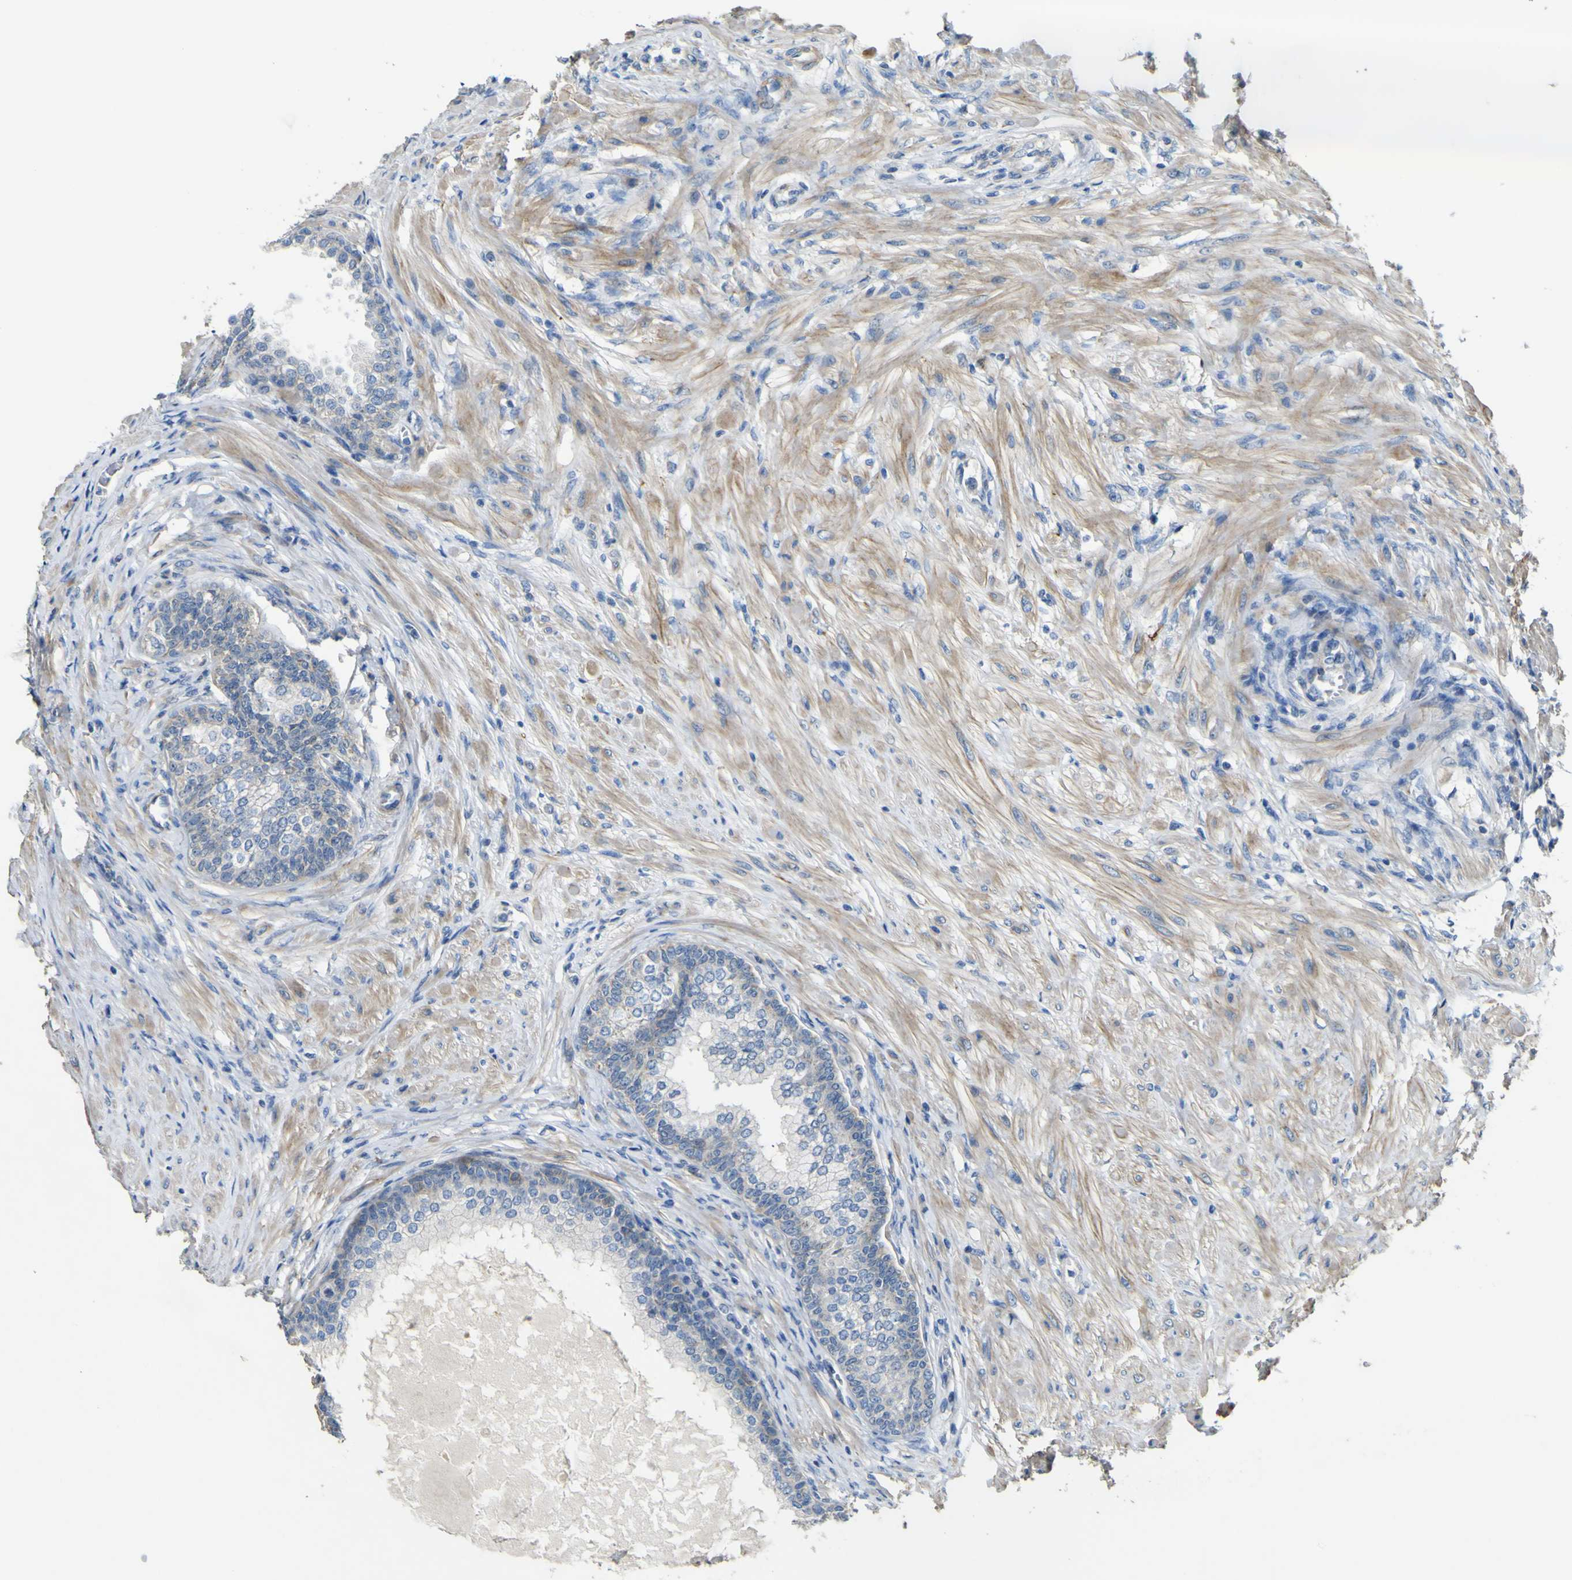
{"staining": {"intensity": "moderate", "quantity": "25%-75%", "location": "cytoplasmic/membranous"}, "tissue": "prostate", "cell_type": "Glandular cells", "image_type": "normal", "snomed": [{"axis": "morphology", "description": "Normal tissue, NOS"}, {"axis": "morphology", "description": "Urothelial carcinoma, Low grade"}, {"axis": "topography", "description": "Urinary bladder"}, {"axis": "topography", "description": "Prostate"}], "caption": "Immunohistochemical staining of unremarkable human prostate reveals moderate cytoplasmic/membranous protein expression in about 25%-75% of glandular cells. (IHC, brightfield microscopy, high magnification).", "gene": "ALDH18A1", "patient": {"sex": "male", "age": 60}}